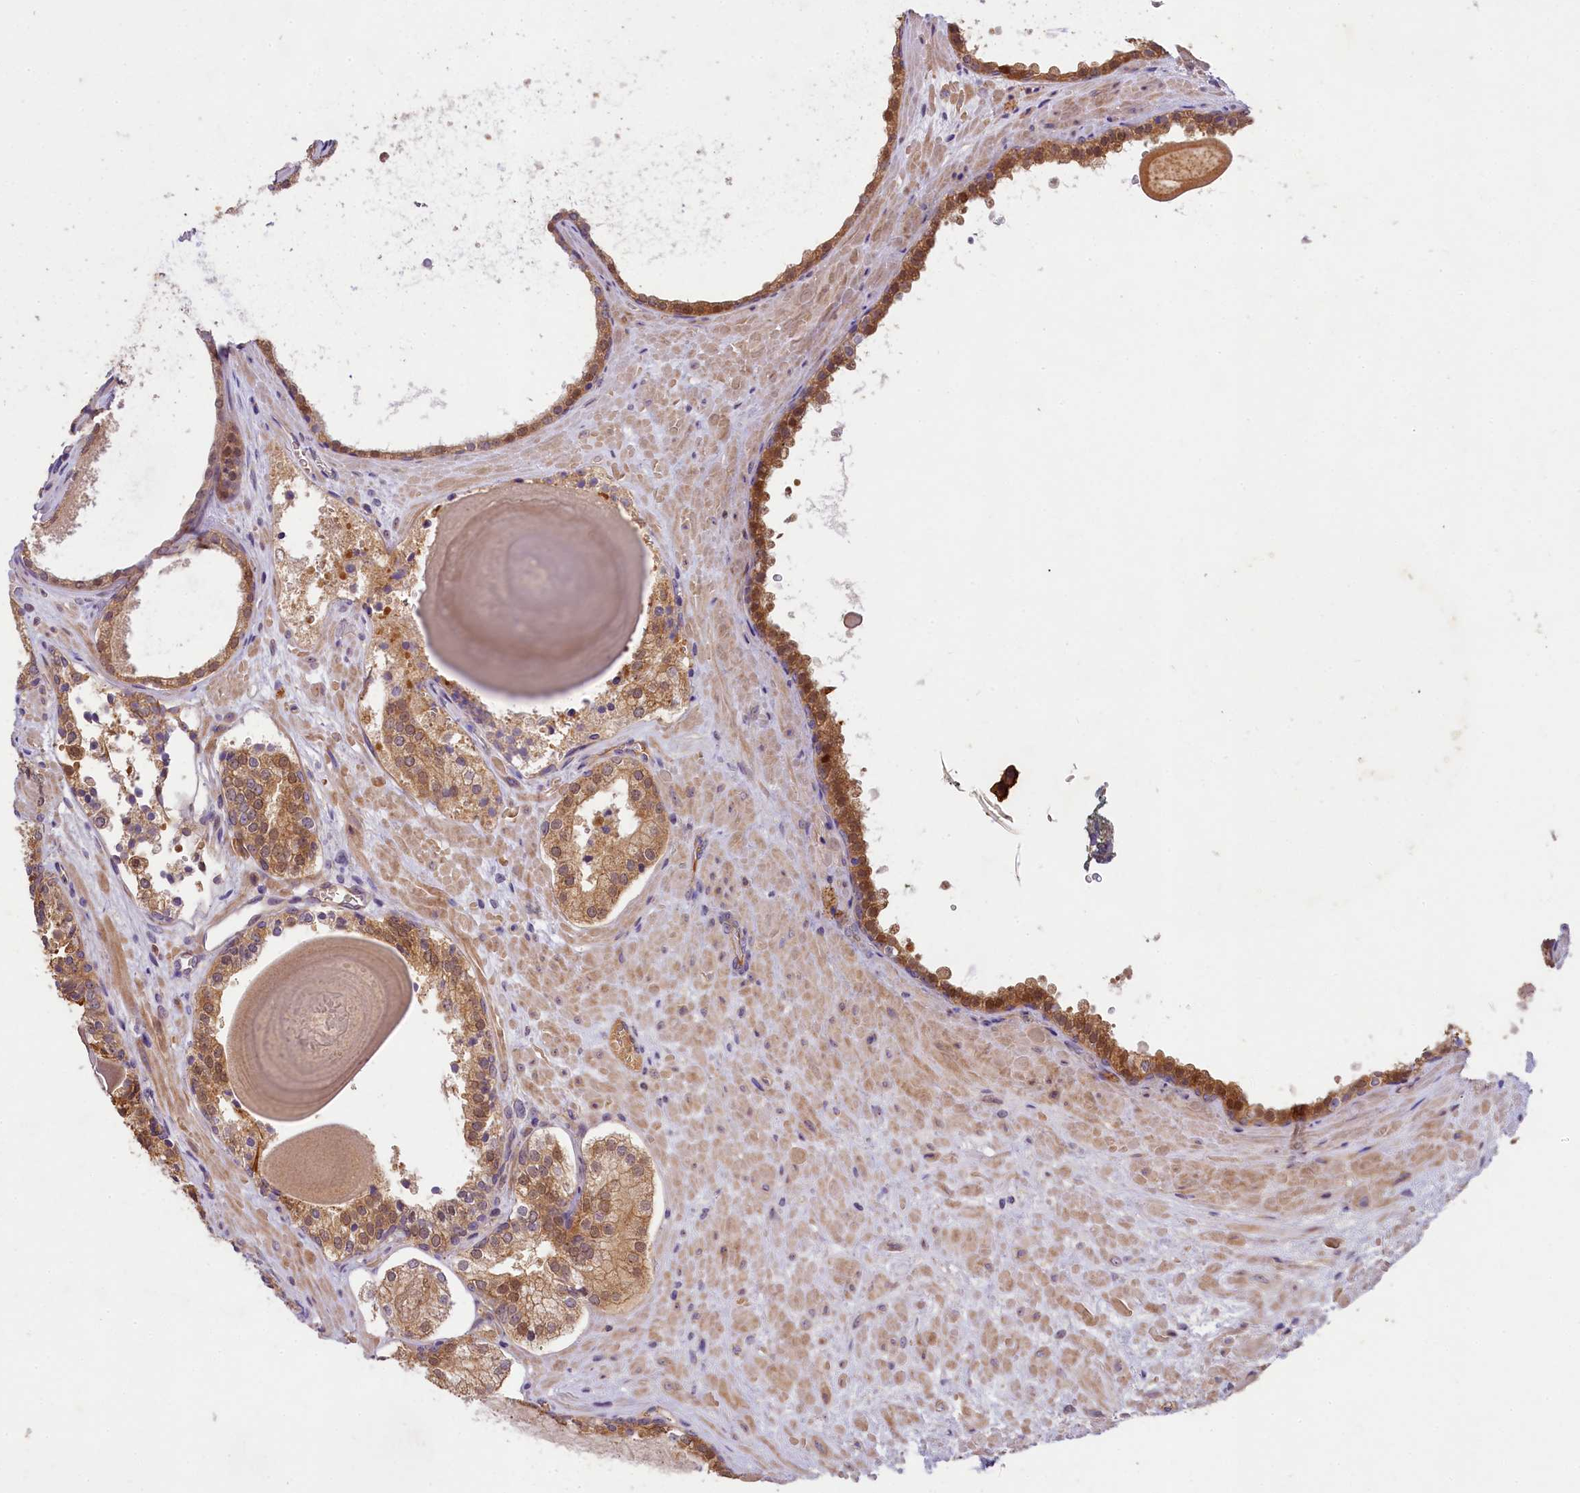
{"staining": {"intensity": "moderate", "quantity": ">75%", "location": "cytoplasmic/membranous"}, "tissue": "prostate cancer", "cell_type": "Tumor cells", "image_type": "cancer", "snomed": [{"axis": "morphology", "description": "Adenocarcinoma, High grade"}, {"axis": "topography", "description": "Prostate"}], "caption": "Protein staining of prostate cancer (high-grade adenocarcinoma) tissue reveals moderate cytoplasmic/membranous expression in approximately >75% of tumor cells.", "gene": "UBXN6", "patient": {"sex": "male", "age": 66}}